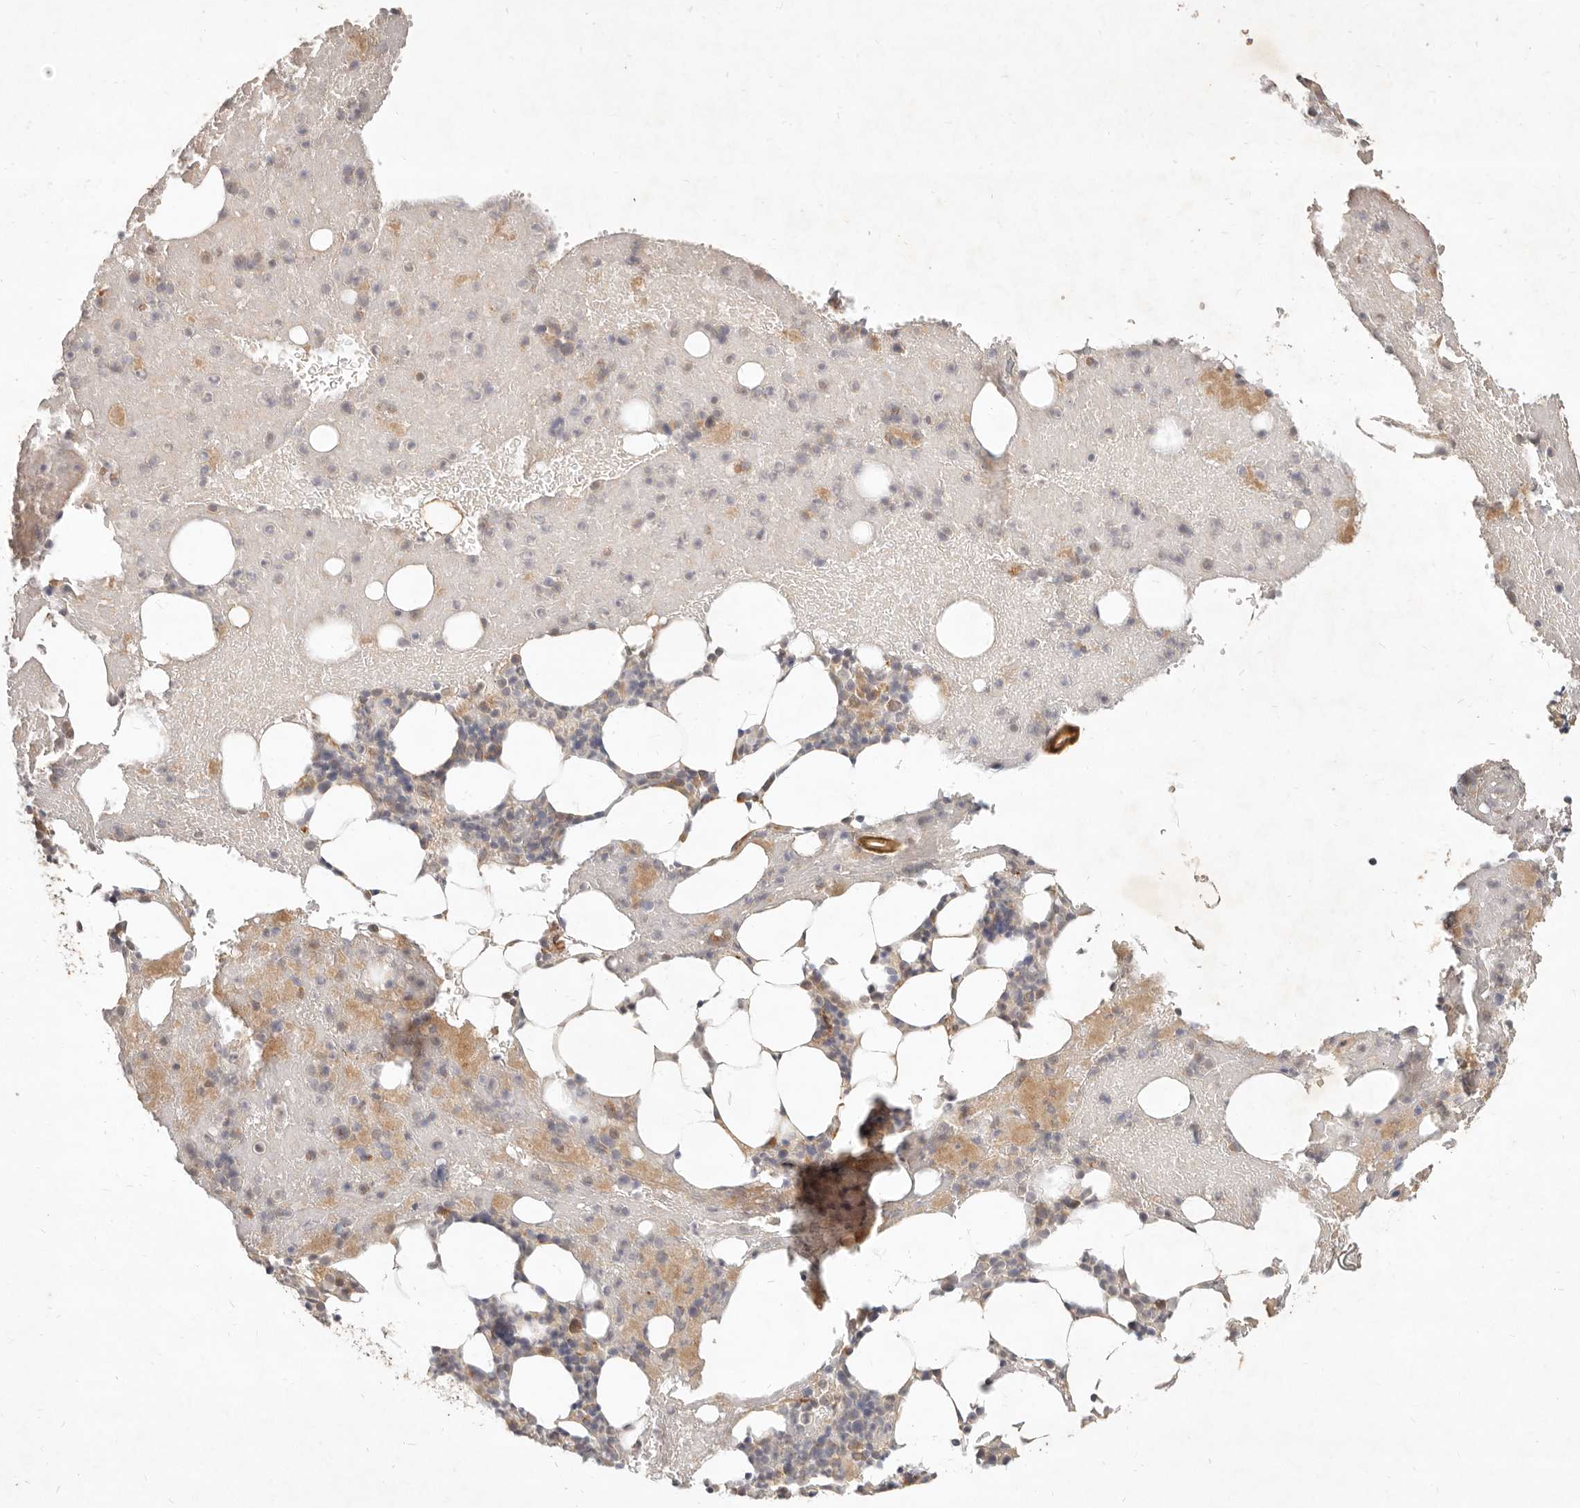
{"staining": {"intensity": "negative", "quantity": "none", "location": "none"}, "tissue": "bone marrow", "cell_type": "Hematopoietic cells", "image_type": "normal", "snomed": [{"axis": "morphology", "description": "Normal tissue, NOS"}, {"axis": "topography", "description": "Bone marrow"}], "caption": "High magnification brightfield microscopy of normal bone marrow stained with DAB (brown) and counterstained with hematoxylin (blue): hematopoietic cells show no significant positivity. The staining was performed using DAB (3,3'-diaminobenzidine) to visualize the protein expression in brown, while the nuclei were stained in blue with hematoxylin (Magnification: 20x).", "gene": "UBXN11", "patient": {"sex": "female", "age": 54}}